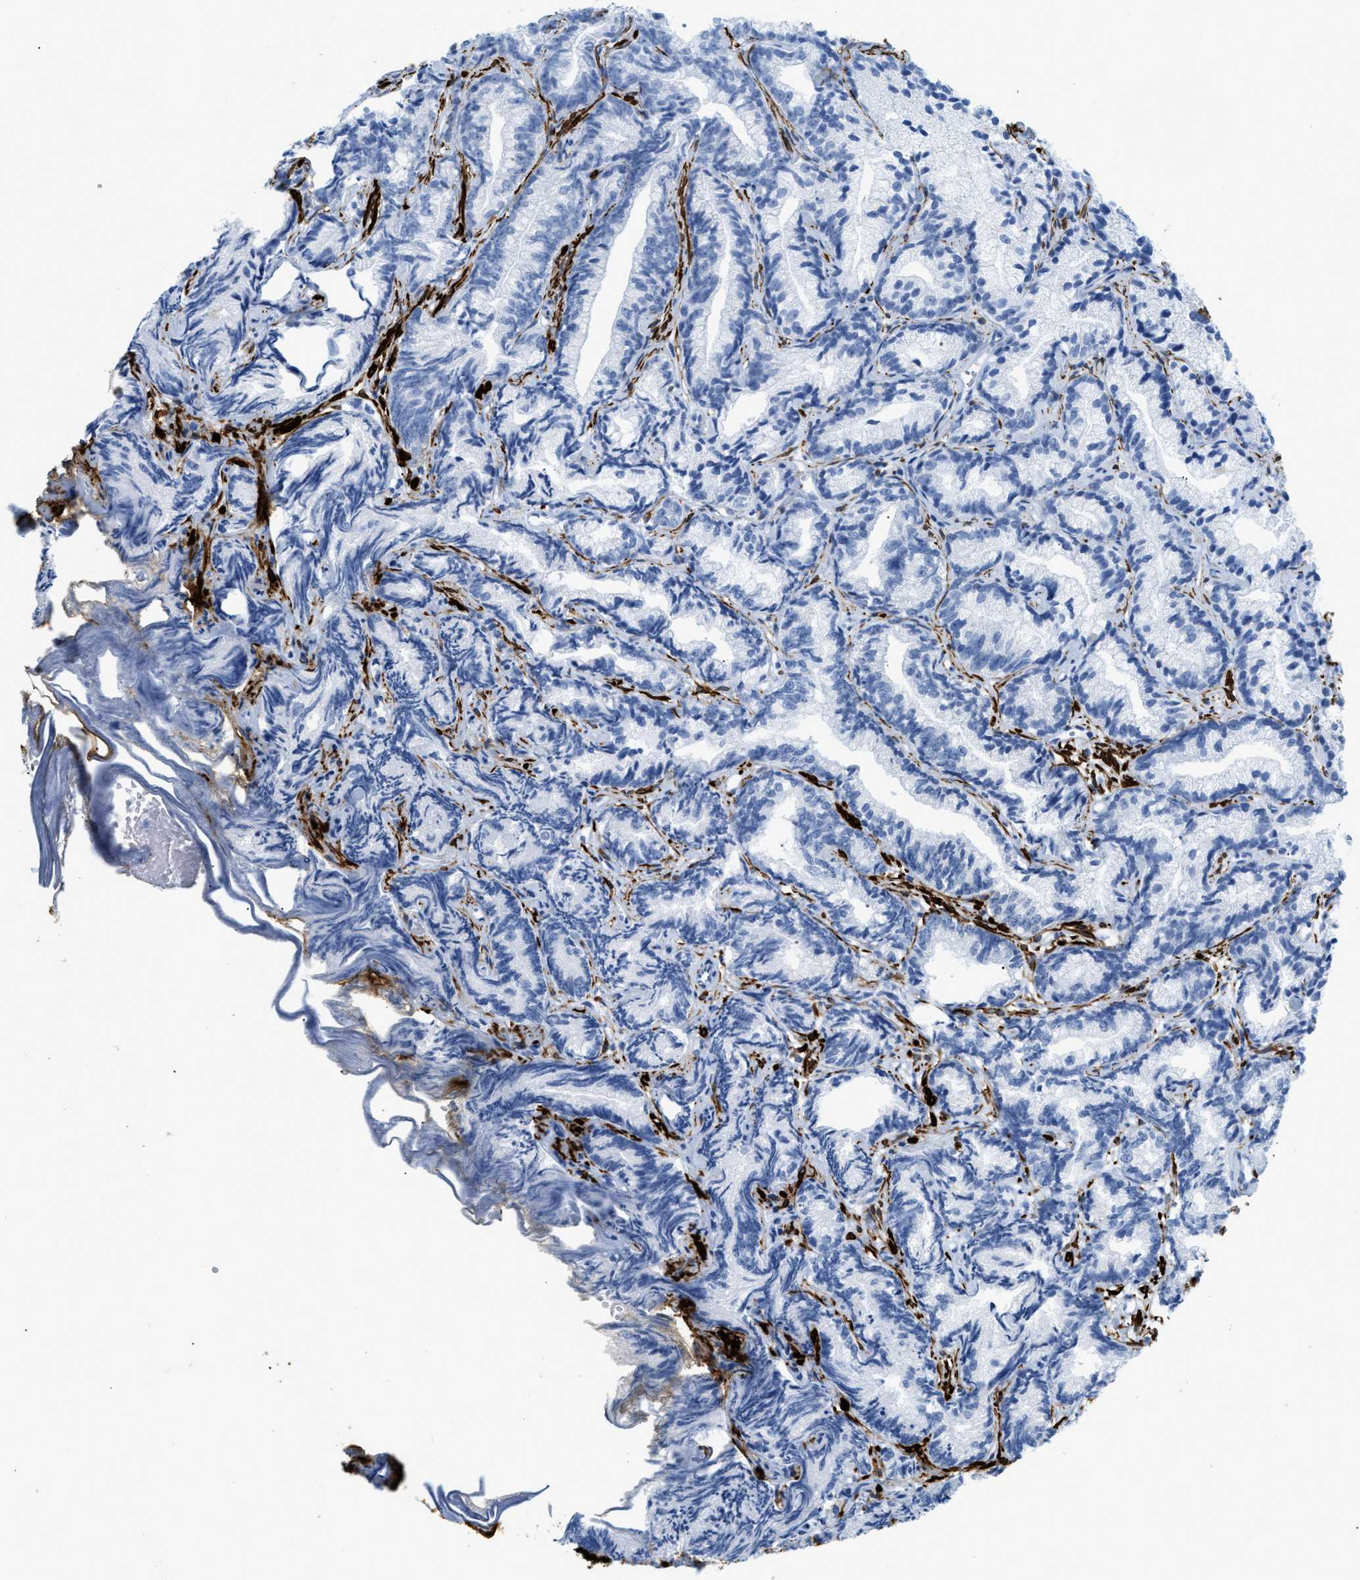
{"staining": {"intensity": "negative", "quantity": "none", "location": "none"}, "tissue": "prostate cancer", "cell_type": "Tumor cells", "image_type": "cancer", "snomed": [{"axis": "morphology", "description": "Adenocarcinoma, Low grade"}, {"axis": "topography", "description": "Prostate"}], "caption": "Protein analysis of low-grade adenocarcinoma (prostate) demonstrates no significant expression in tumor cells.", "gene": "DES", "patient": {"sex": "male", "age": 89}}